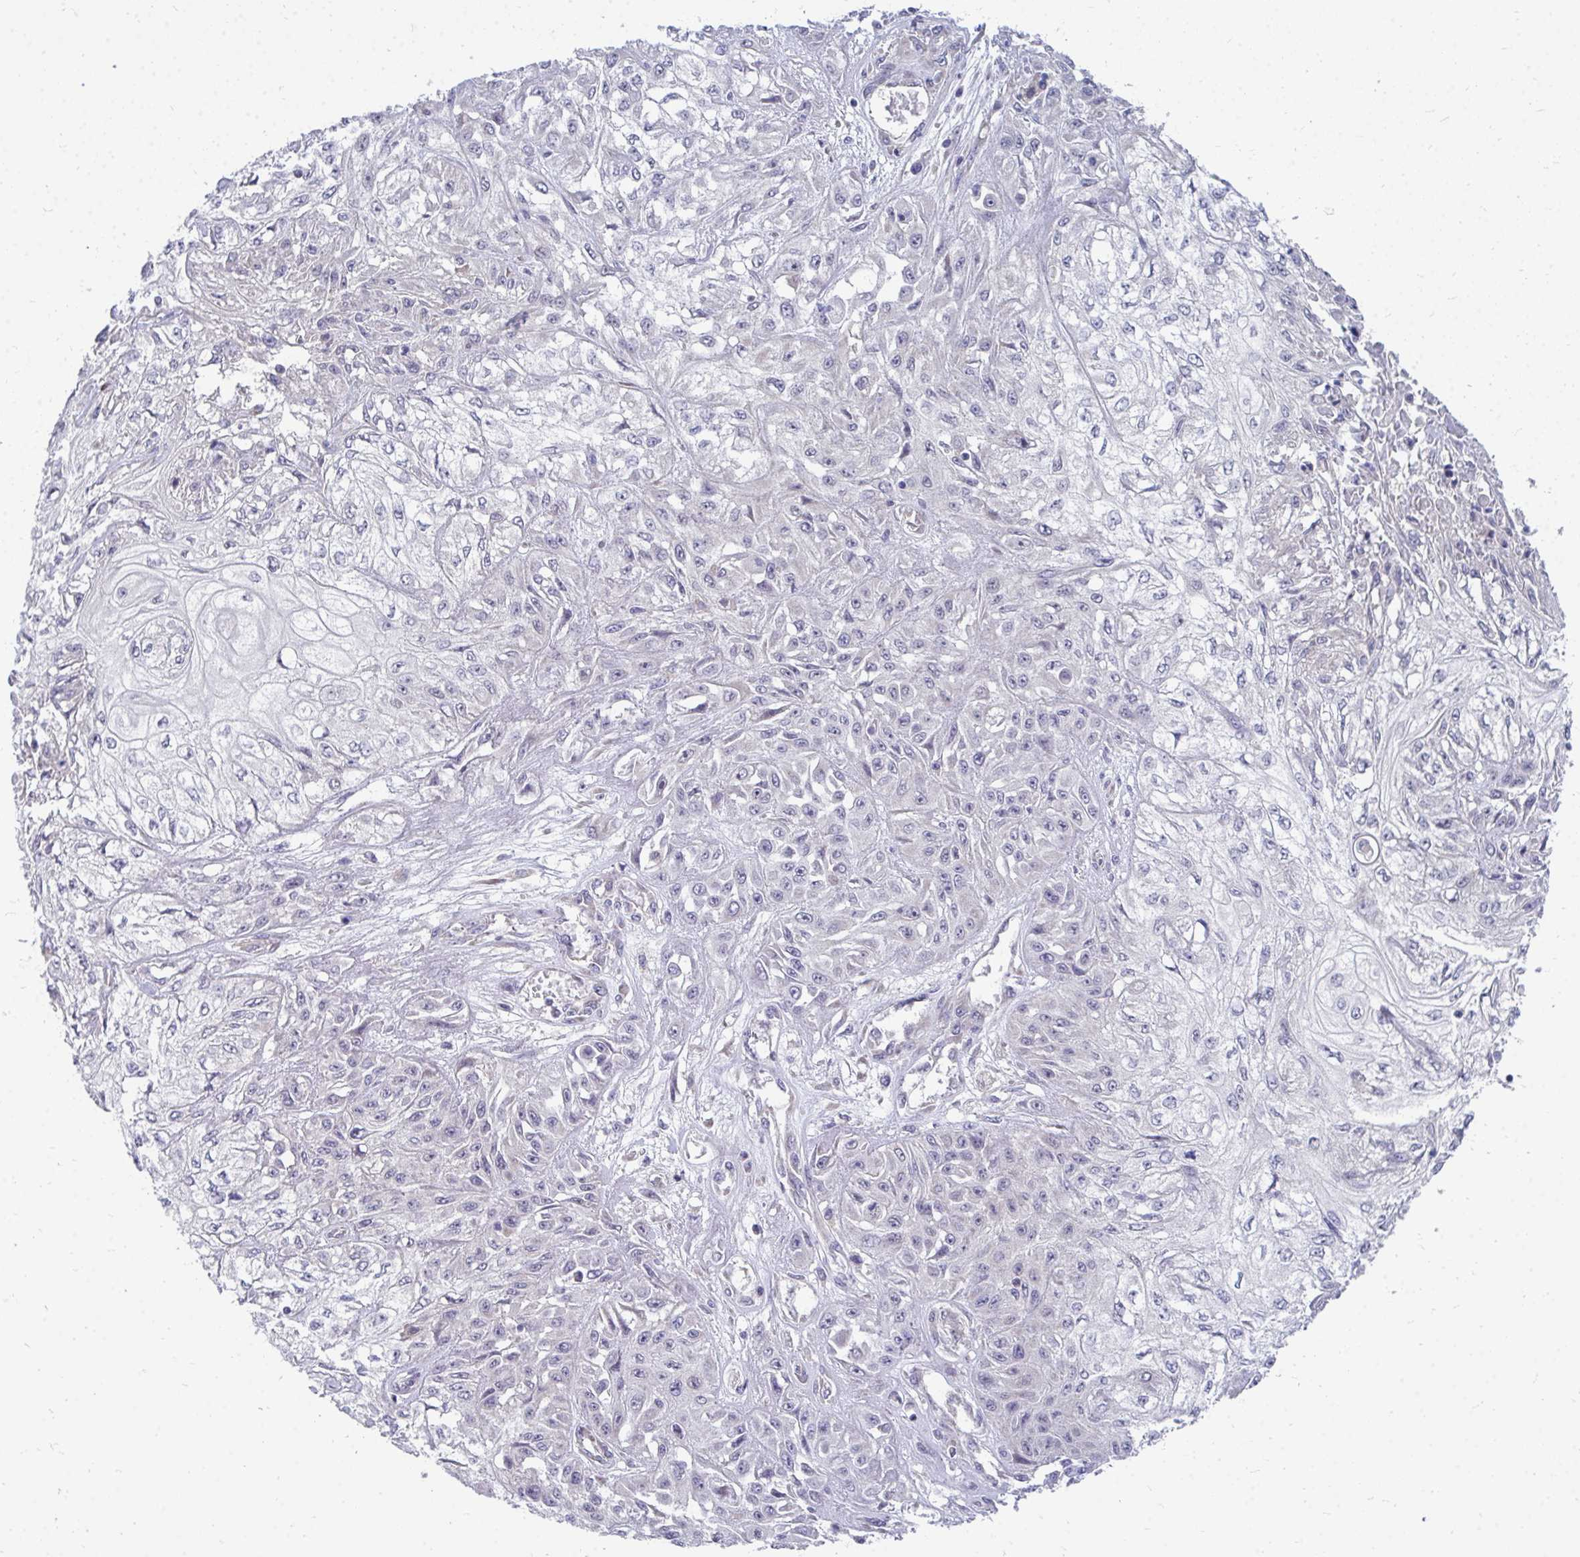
{"staining": {"intensity": "negative", "quantity": "none", "location": "none"}, "tissue": "skin cancer", "cell_type": "Tumor cells", "image_type": "cancer", "snomed": [{"axis": "morphology", "description": "Squamous cell carcinoma, NOS"}, {"axis": "morphology", "description": "Squamous cell carcinoma, metastatic, NOS"}, {"axis": "topography", "description": "Skin"}, {"axis": "topography", "description": "Lymph node"}], "caption": "This is an immunohistochemistry image of human squamous cell carcinoma (skin). There is no expression in tumor cells.", "gene": "MROH8", "patient": {"sex": "male", "age": 75}}